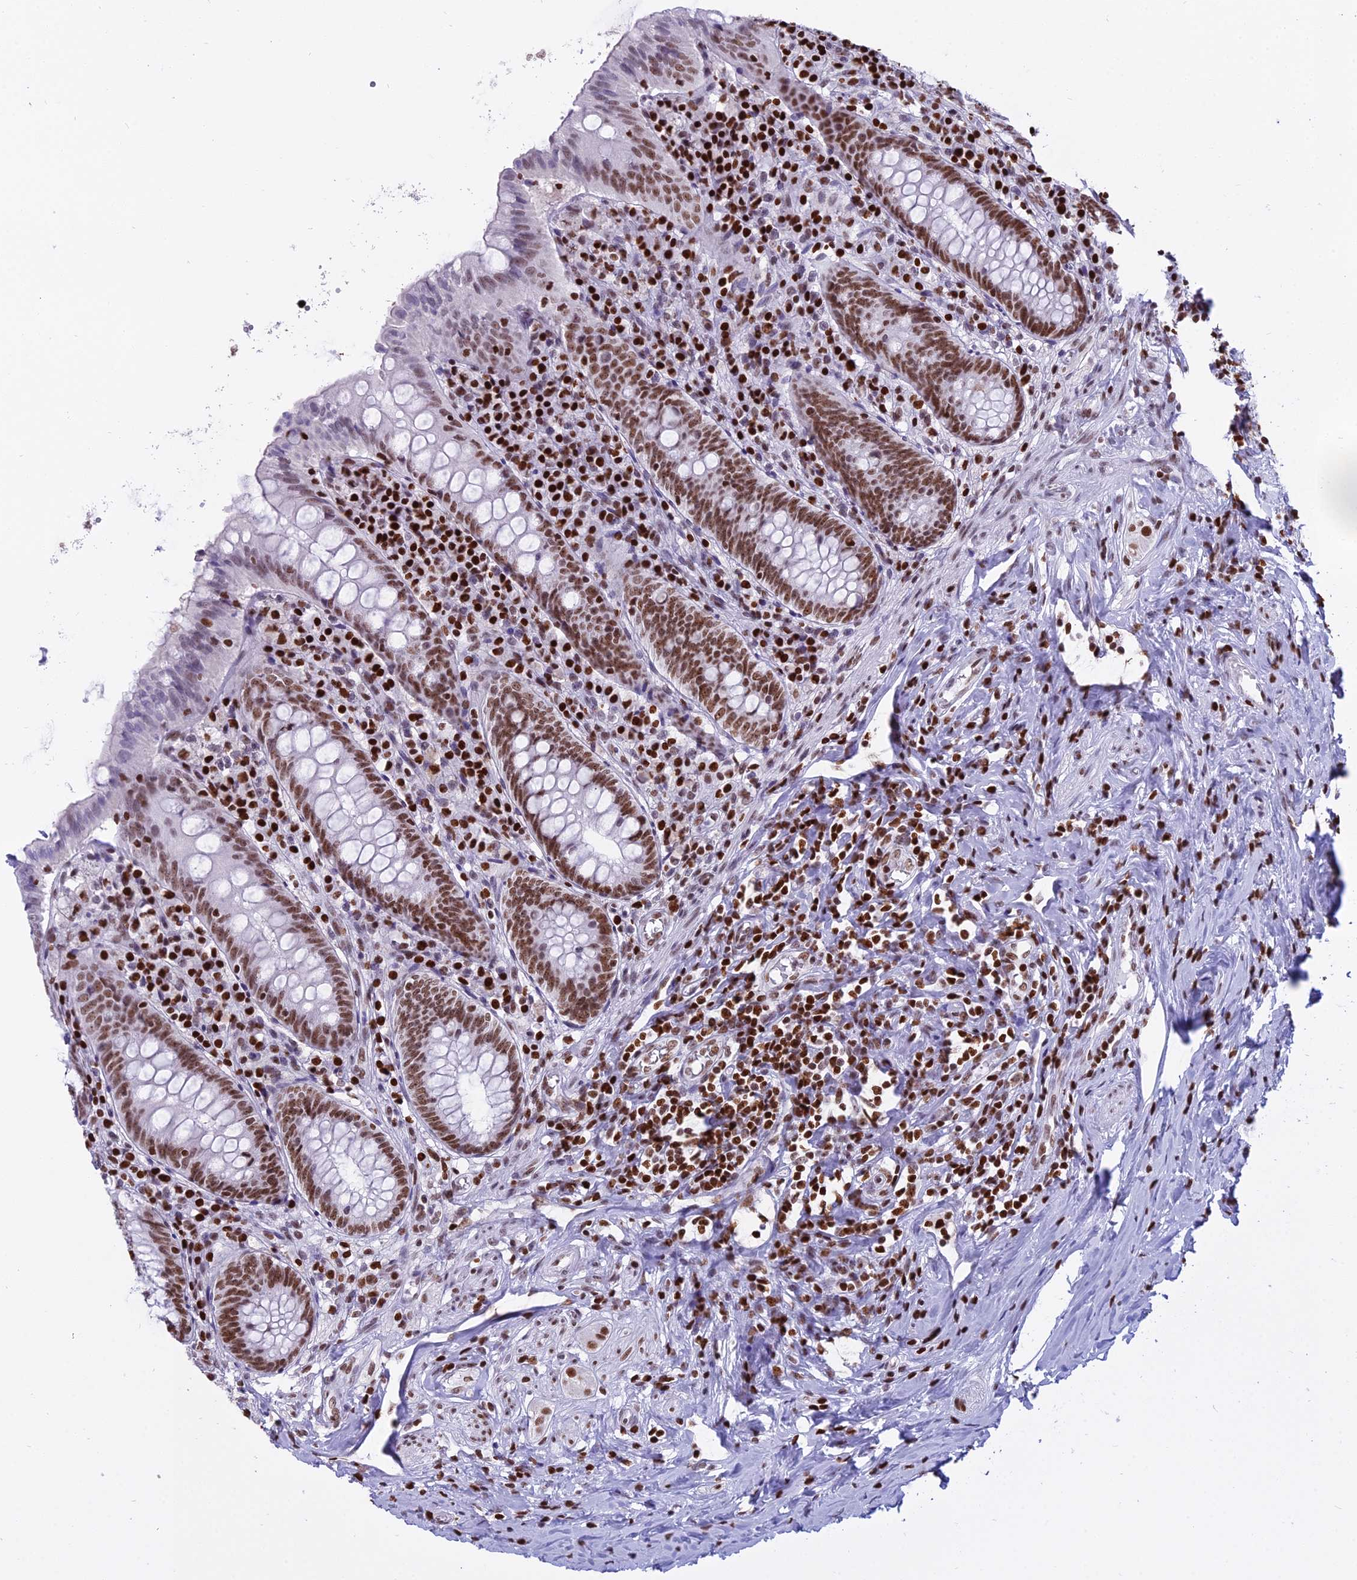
{"staining": {"intensity": "moderate", "quantity": ">75%", "location": "nuclear"}, "tissue": "appendix", "cell_type": "Glandular cells", "image_type": "normal", "snomed": [{"axis": "morphology", "description": "Normal tissue, NOS"}, {"axis": "topography", "description": "Appendix"}], "caption": "The immunohistochemical stain shows moderate nuclear expression in glandular cells of unremarkable appendix.", "gene": "PARP1", "patient": {"sex": "female", "age": 54}}